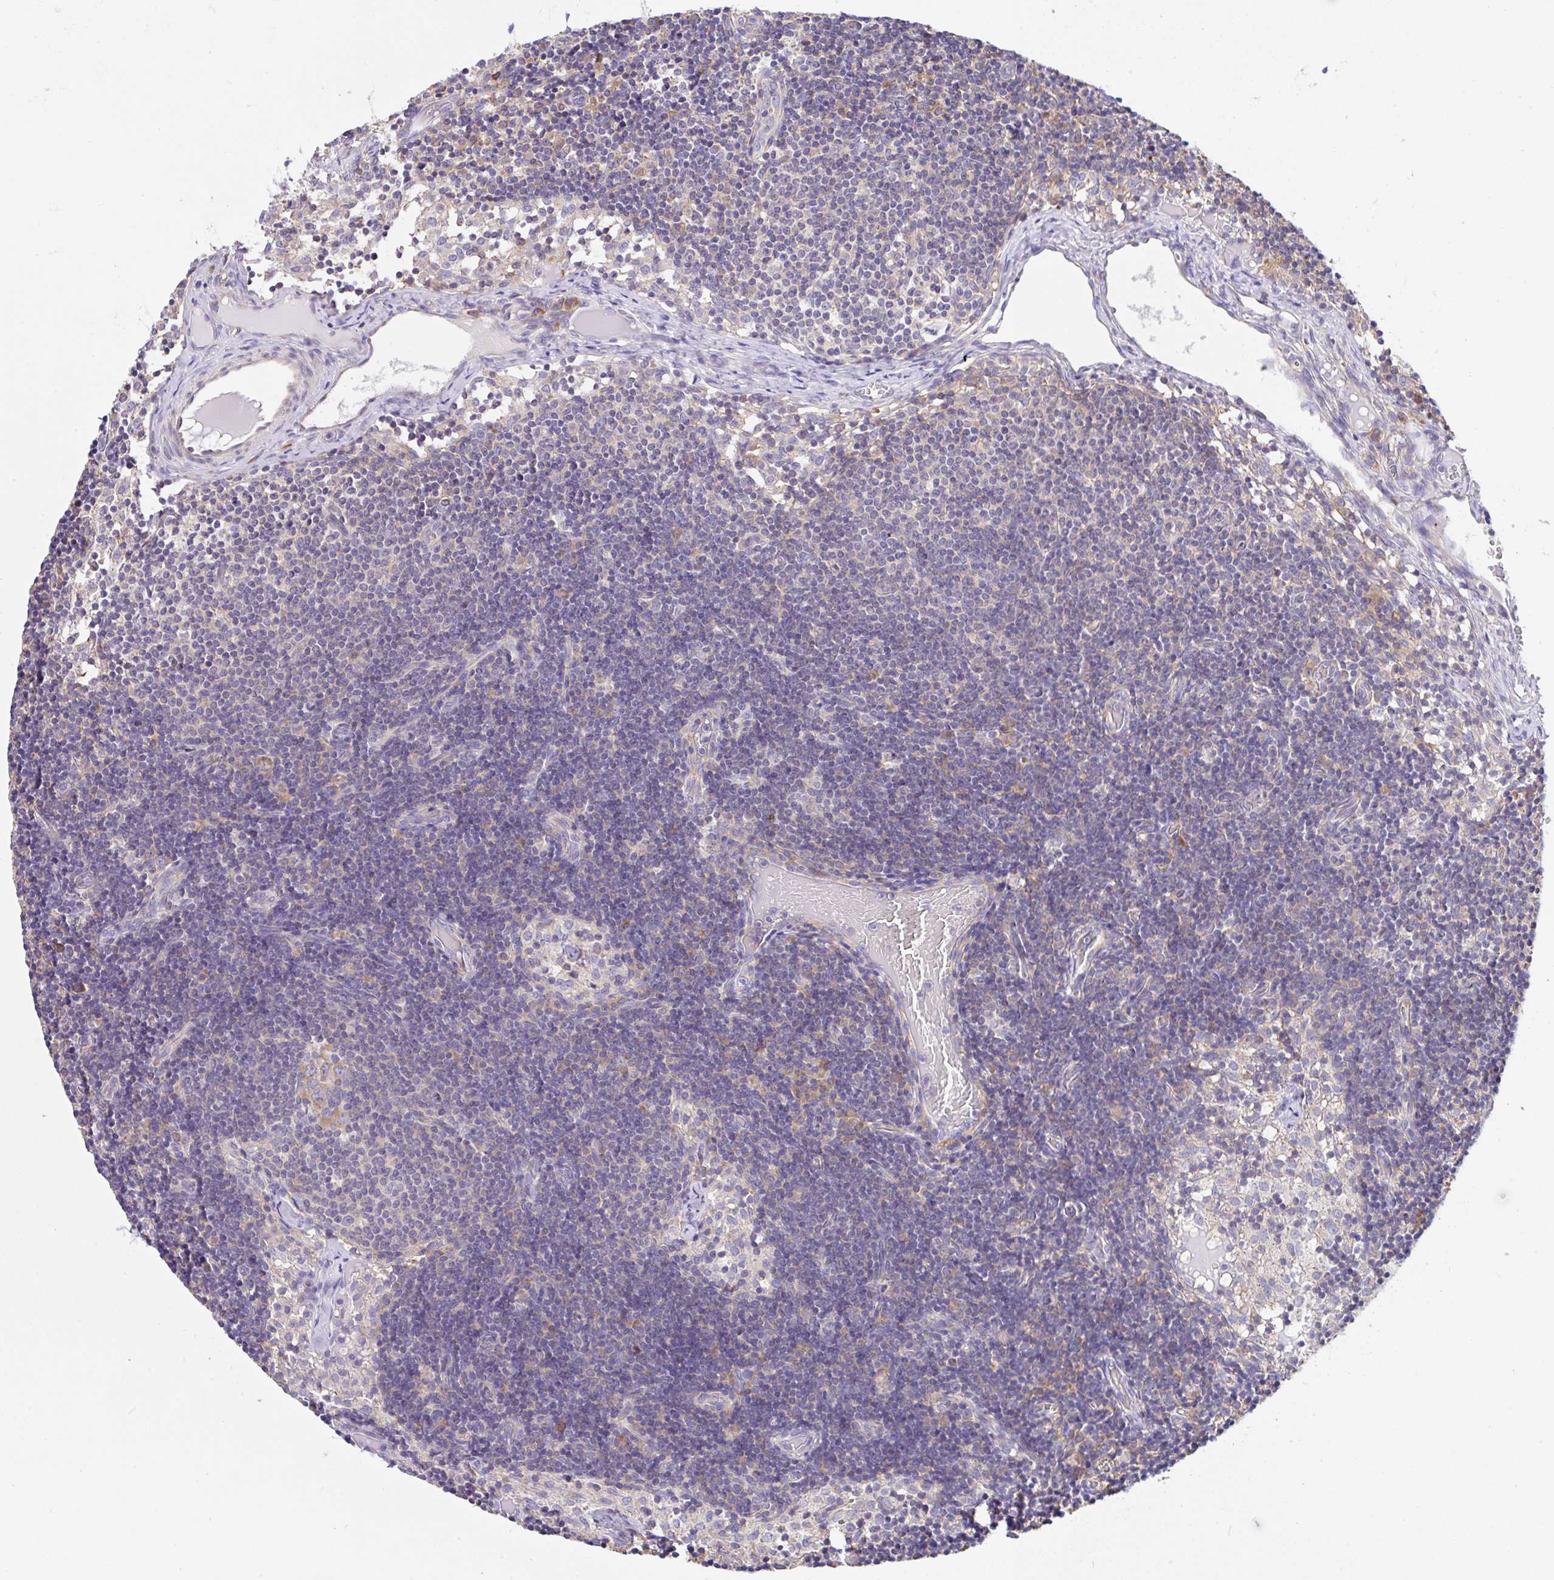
{"staining": {"intensity": "negative", "quantity": "none", "location": "none"}, "tissue": "lymph node", "cell_type": "Germinal center cells", "image_type": "normal", "snomed": [{"axis": "morphology", "description": "Normal tissue, NOS"}, {"axis": "topography", "description": "Lymph node"}], "caption": "Immunohistochemistry (IHC) of benign lymph node displays no staining in germinal center cells.", "gene": "GFPT2", "patient": {"sex": "female", "age": 31}}